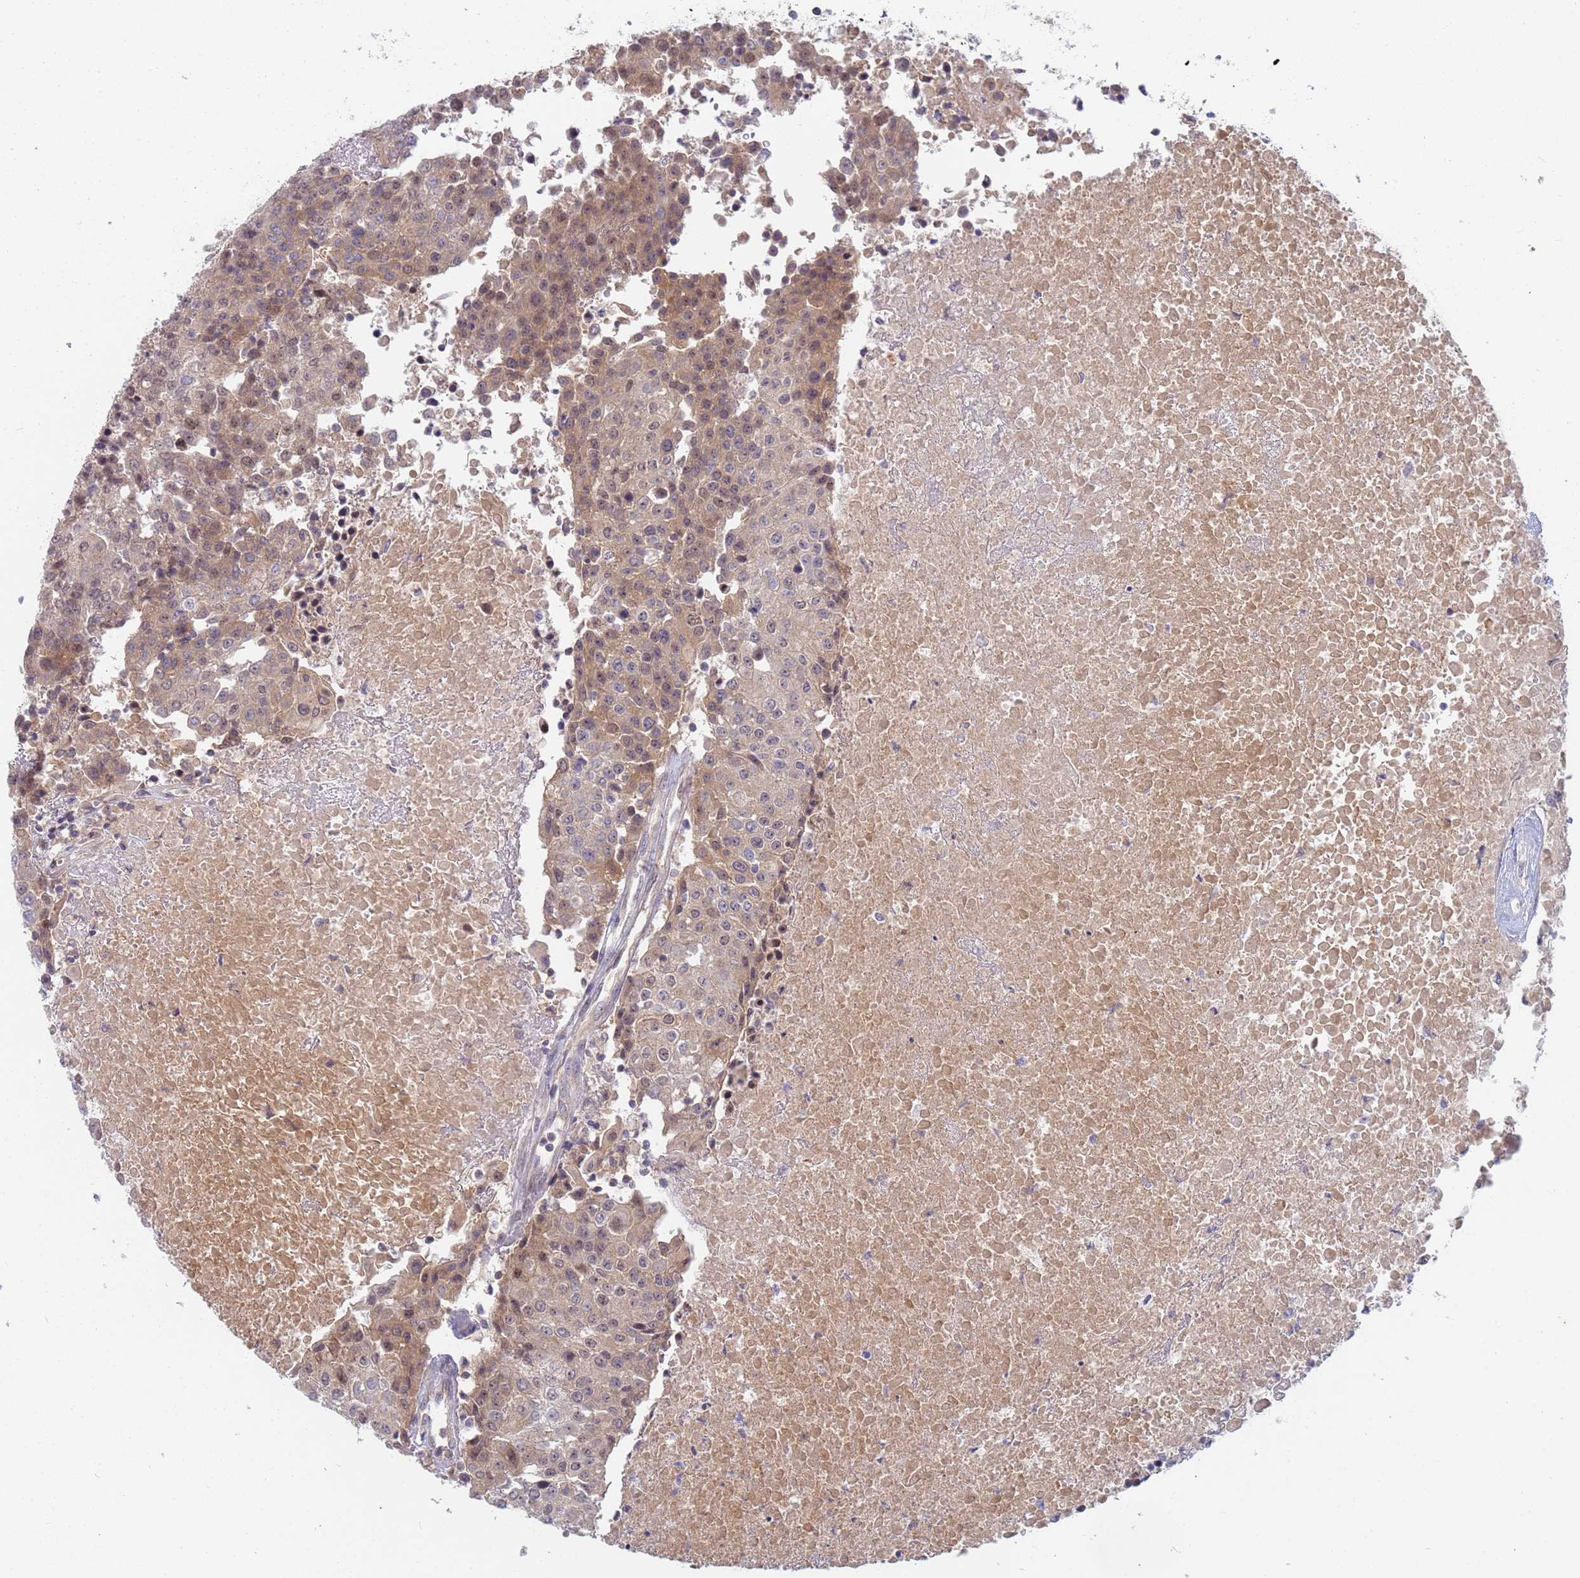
{"staining": {"intensity": "weak", "quantity": ">75%", "location": "cytoplasmic/membranous,nuclear"}, "tissue": "urothelial cancer", "cell_type": "Tumor cells", "image_type": "cancer", "snomed": [{"axis": "morphology", "description": "Urothelial carcinoma, High grade"}, {"axis": "topography", "description": "Urinary bladder"}], "caption": "A low amount of weak cytoplasmic/membranous and nuclear positivity is identified in approximately >75% of tumor cells in high-grade urothelial carcinoma tissue.", "gene": "SHARPIN", "patient": {"sex": "female", "age": 85}}